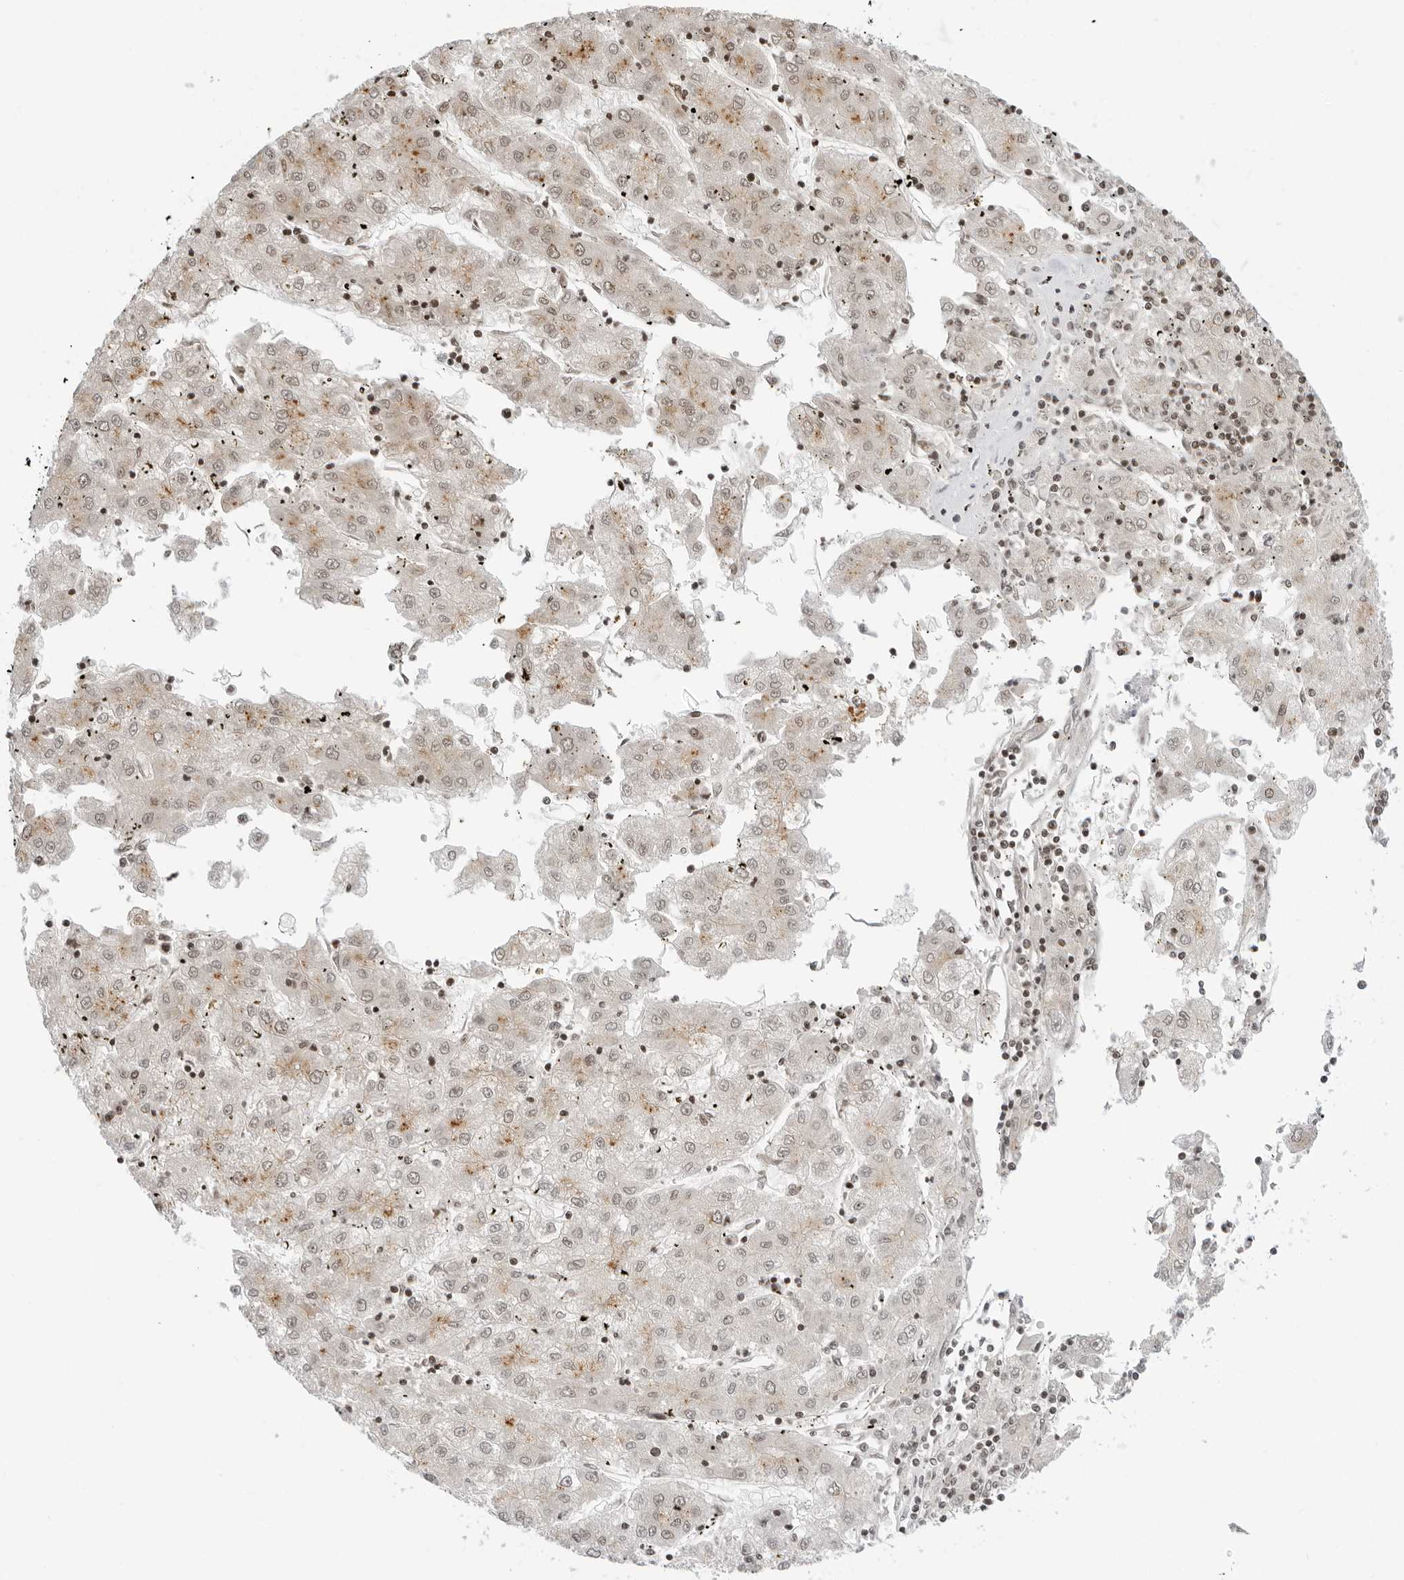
{"staining": {"intensity": "moderate", "quantity": "25%-75%", "location": "cytoplasmic/membranous,nuclear"}, "tissue": "liver cancer", "cell_type": "Tumor cells", "image_type": "cancer", "snomed": [{"axis": "morphology", "description": "Carcinoma, Hepatocellular, NOS"}, {"axis": "topography", "description": "Liver"}], "caption": "High-magnification brightfield microscopy of liver cancer (hepatocellular carcinoma) stained with DAB (3,3'-diaminobenzidine) (brown) and counterstained with hematoxylin (blue). tumor cells exhibit moderate cytoplasmic/membranous and nuclear staining is identified in about25%-75% of cells. (Stains: DAB (3,3'-diaminobenzidine) in brown, nuclei in blue, Microscopy: brightfield microscopy at high magnification).", "gene": "MSH6", "patient": {"sex": "male", "age": 72}}